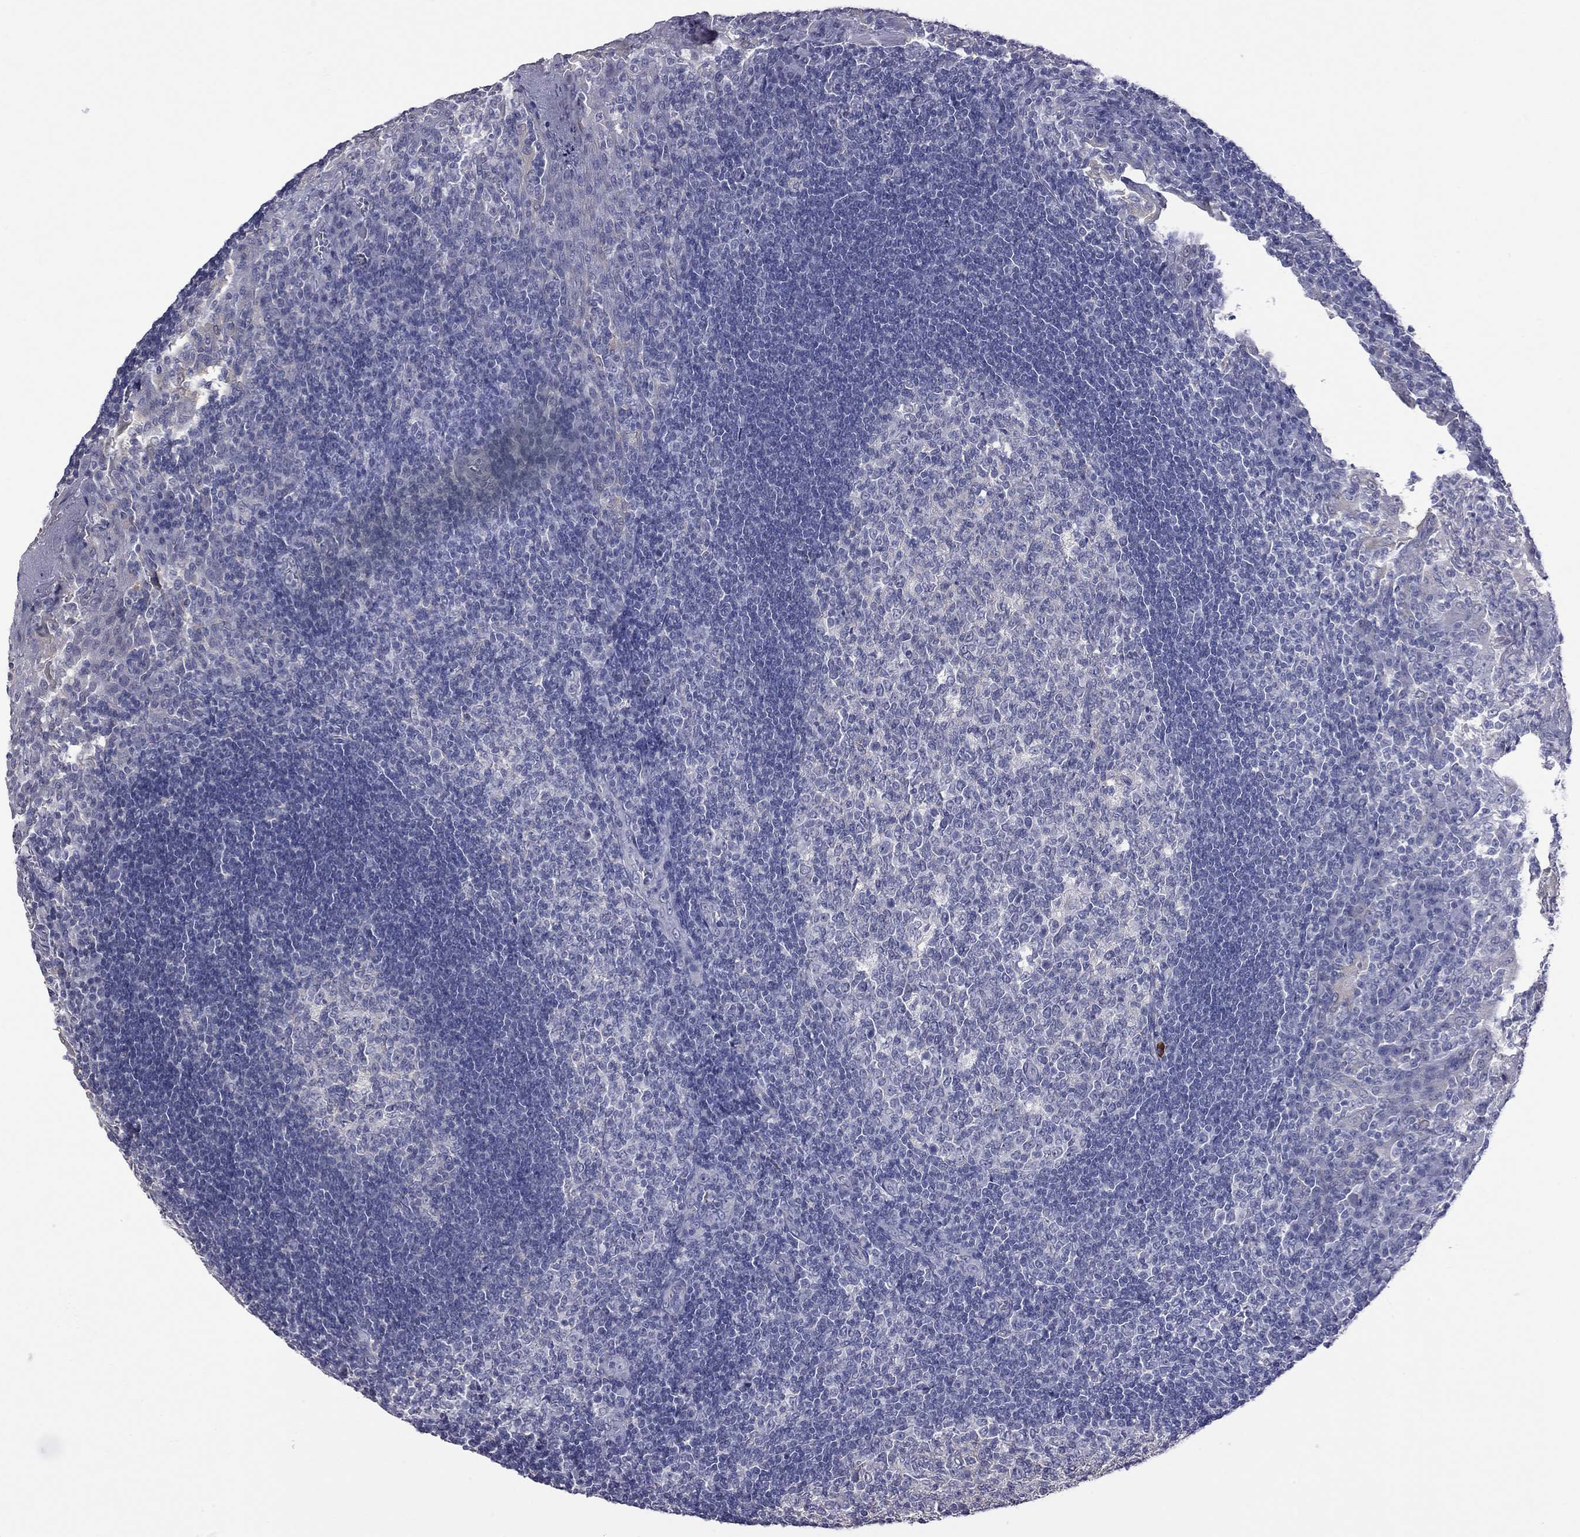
{"staining": {"intensity": "negative", "quantity": "none", "location": "none"}, "tissue": "tonsil", "cell_type": "Germinal center cells", "image_type": "normal", "snomed": [{"axis": "morphology", "description": "Normal tissue, NOS"}, {"axis": "topography", "description": "Tonsil"}], "caption": "An IHC histopathology image of benign tonsil is shown. There is no staining in germinal center cells of tonsil.", "gene": "HYLS1", "patient": {"sex": "female", "age": 12}}